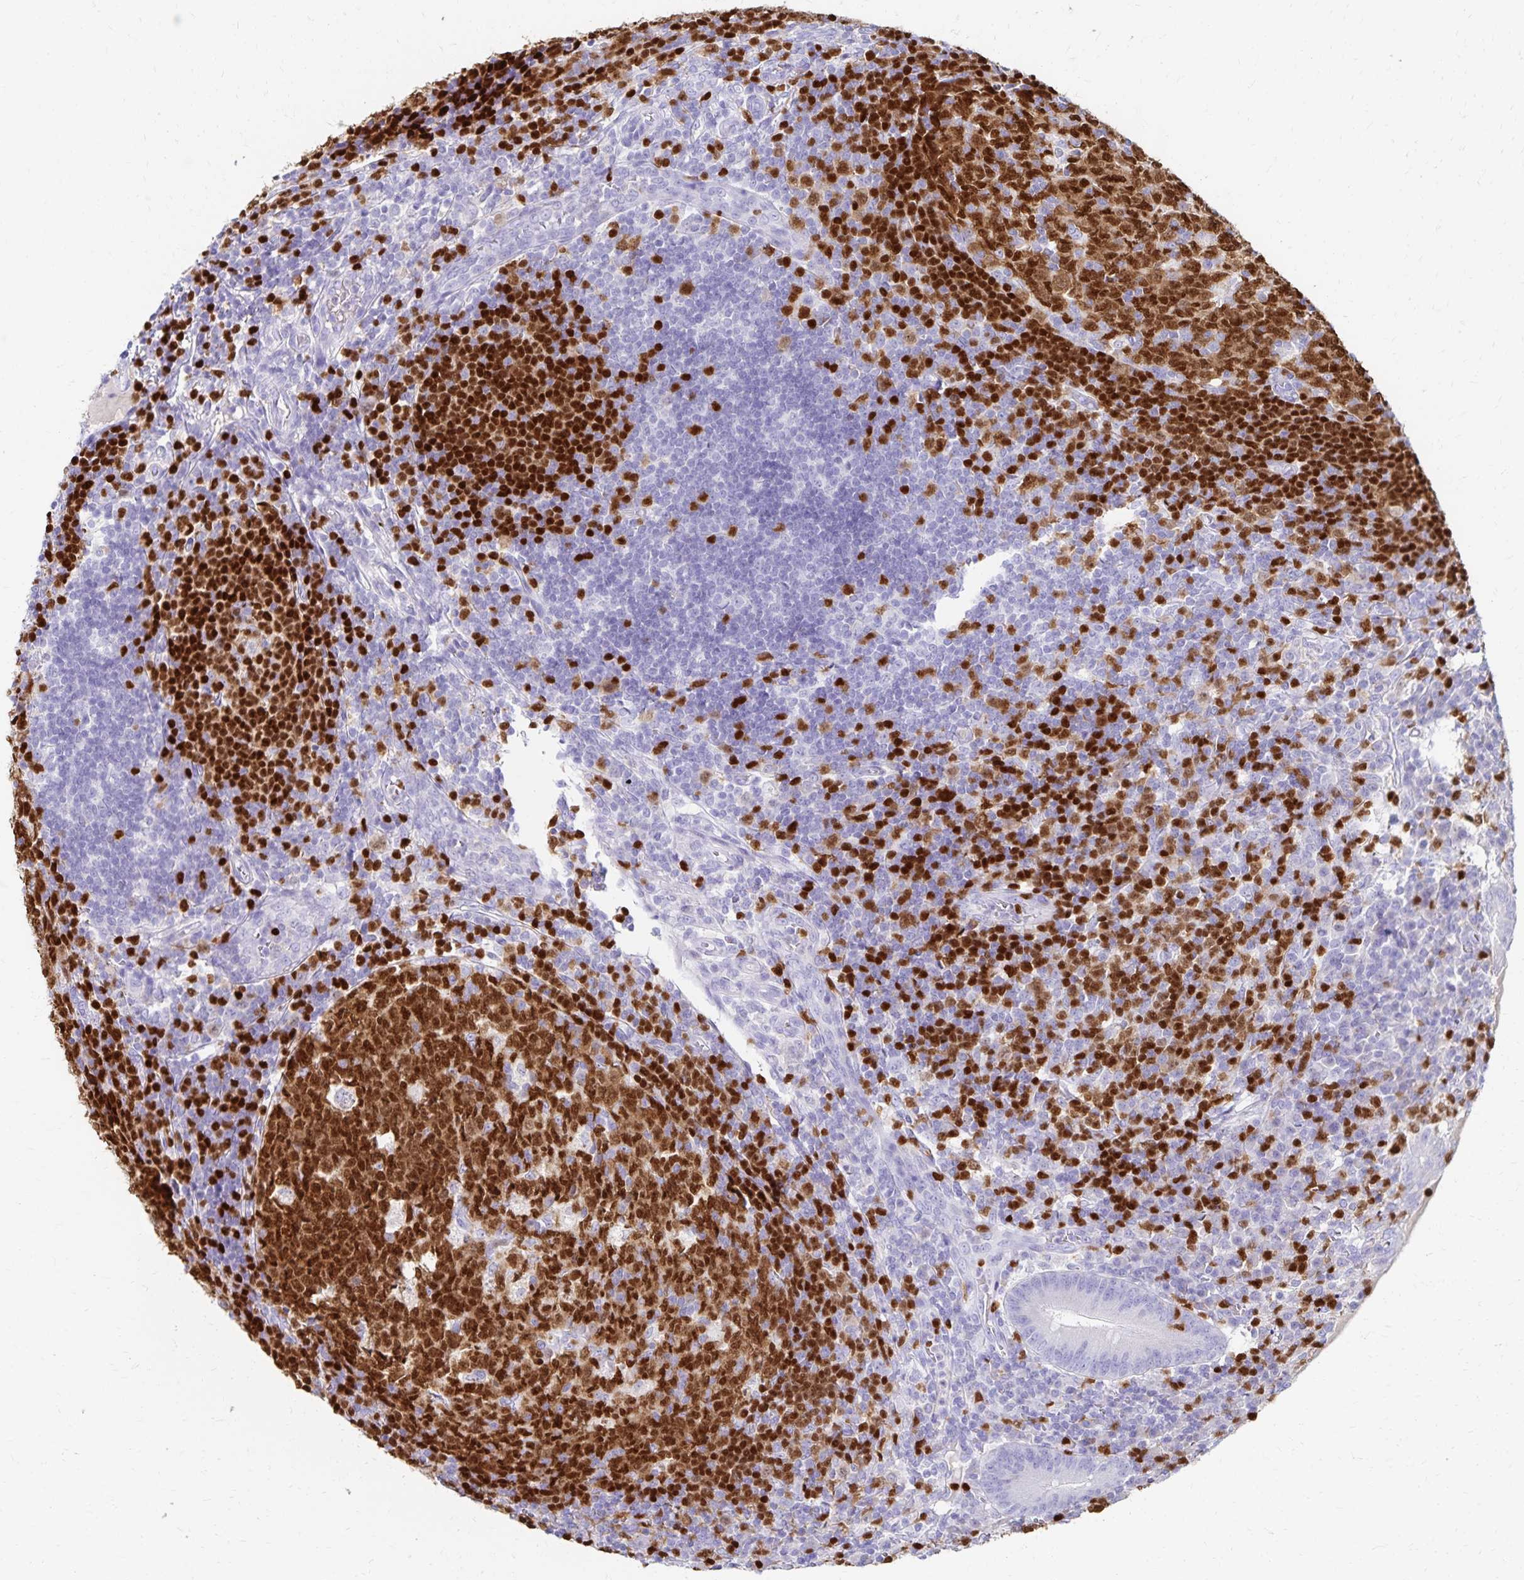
{"staining": {"intensity": "negative", "quantity": "none", "location": "none"}, "tissue": "appendix", "cell_type": "Glandular cells", "image_type": "normal", "snomed": [{"axis": "morphology", "description": "Normal tissue, NOS"}, {"axis": "topography", "description": "Appendix"}], "caption": "DAB (3,3'-diaminobenzidine) immunohistochemical staining of normal appendix displays no significant expression in glandular cells. (Immunohistochemistry (ihc), brightfield microscopy, high magnification).", "gene": "PAX5", "patient": {"sex": "male", "age": 18}}